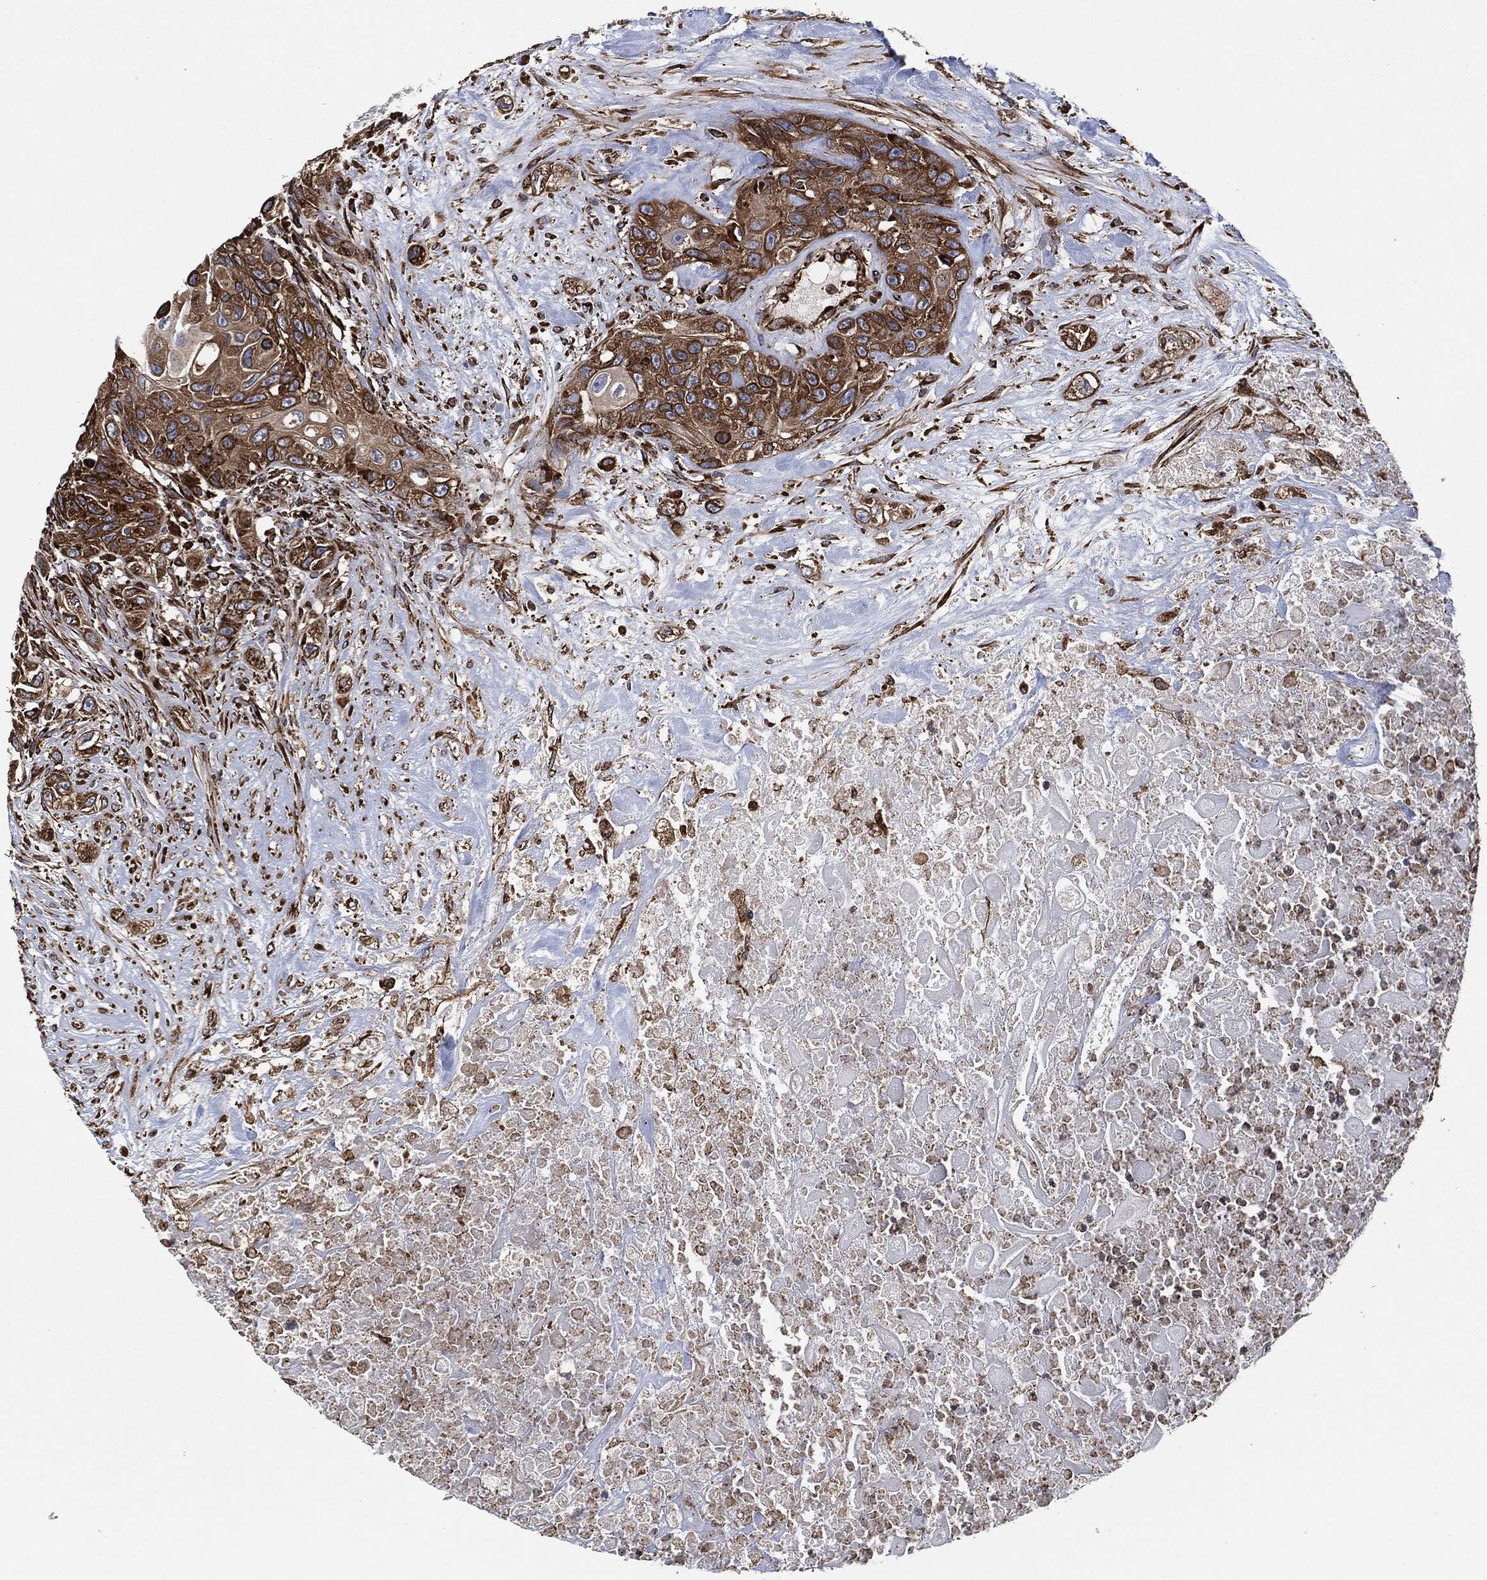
{"staining": {"intensity": "strong", "quantity": ">75%", "location": "cytoplasmic/membranous"}, "tissue": "urothelial cancer", "cell_type": "Tumor cells", "image_type": "cancer", "snomed": [{"axis": "morphology", "description": "Urothelial carcinoma, High grade"}, {"axis": "topography", "description": "Urinary bladder"}], "caption": "About >75% of tumor cells in human urothelial cancer exhibit strong cytoplasmic/membranous protein expression as visualized by brown immunohistochemical staining.", "gene": "AMFR", "patient": {"sex": "female", "age": 56}}